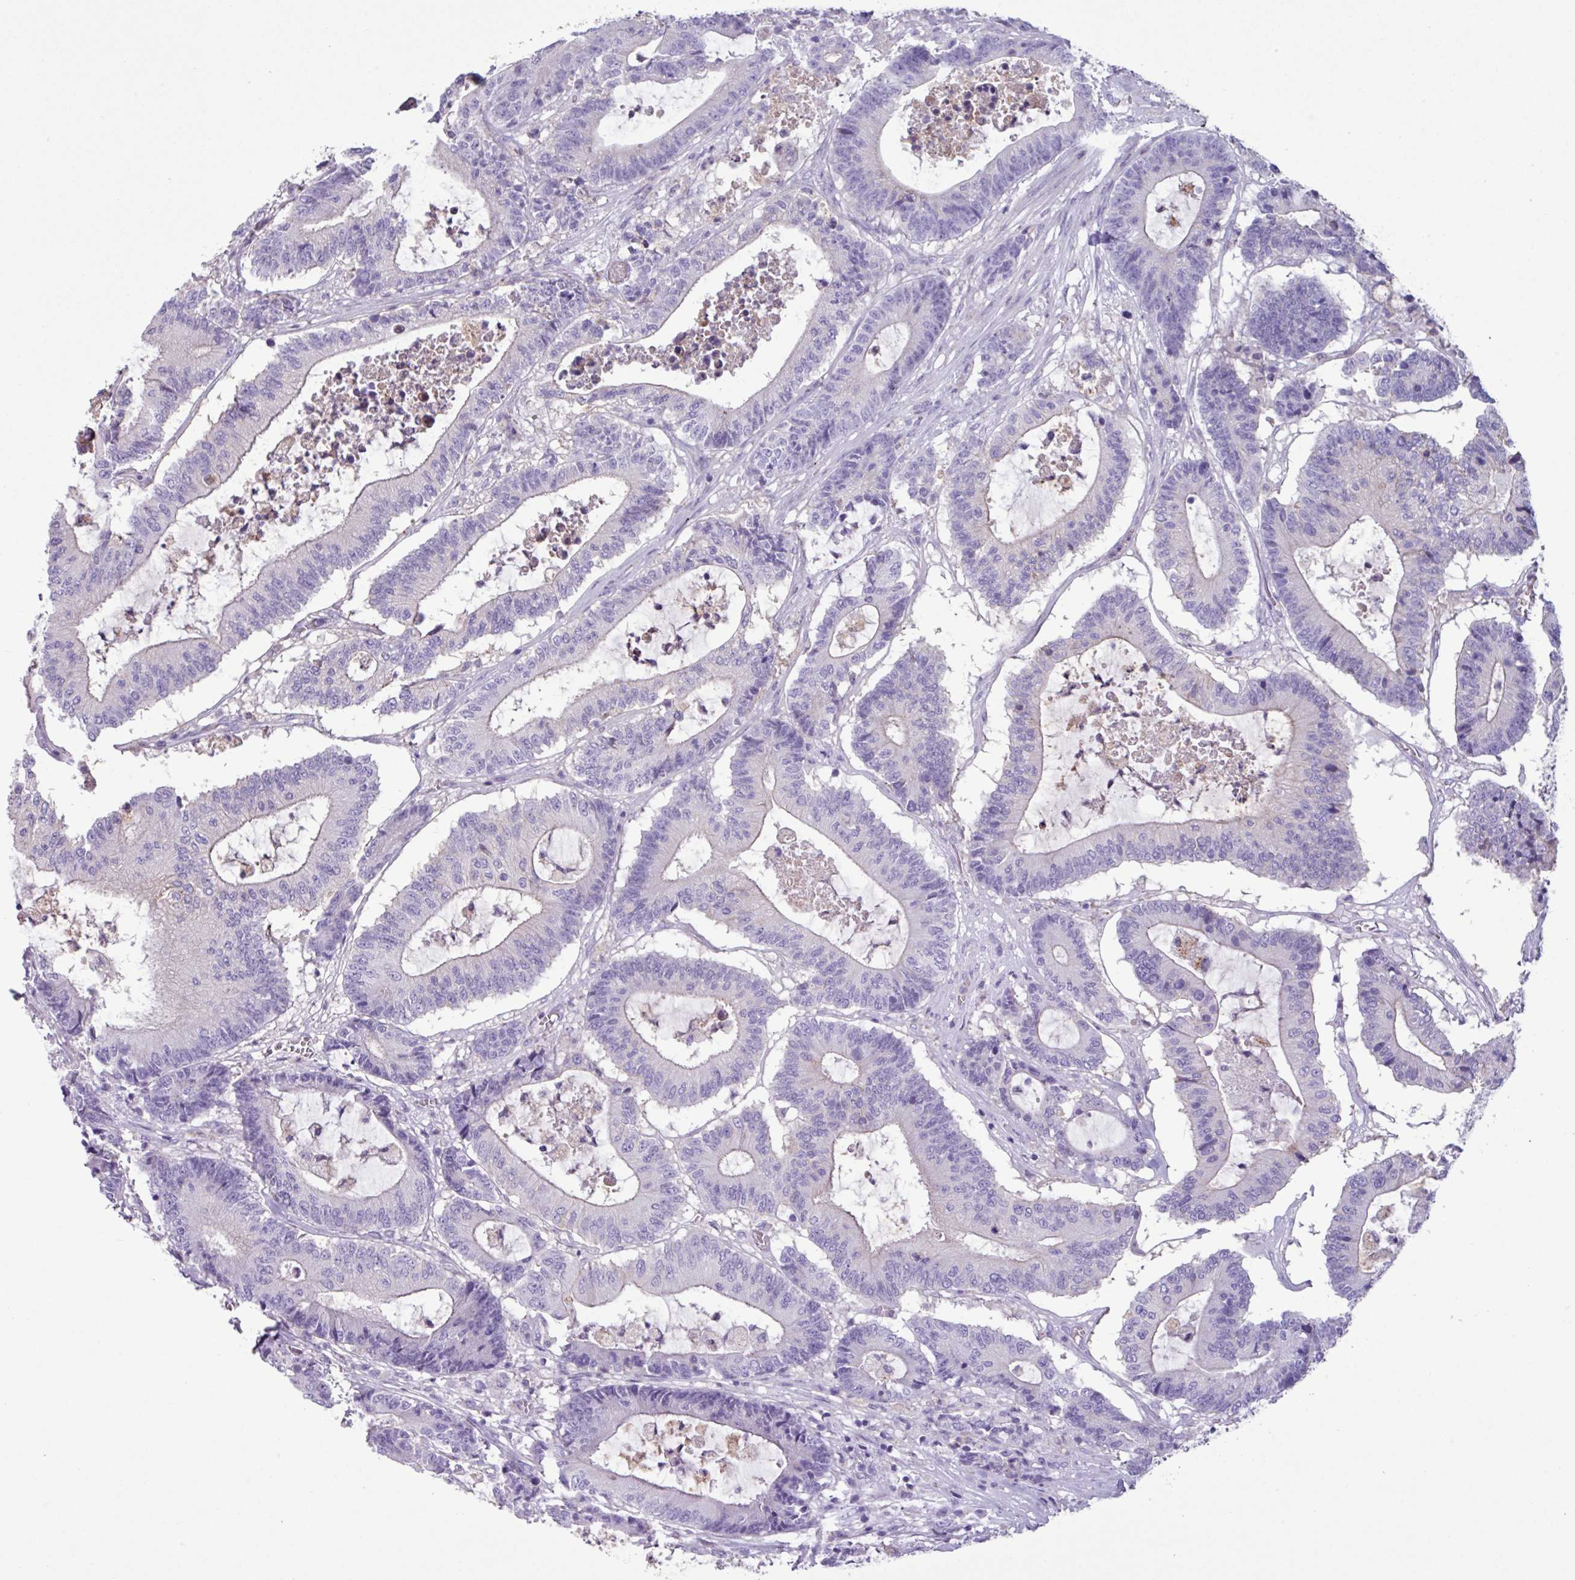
{"staining": {"intensity": "negative", "quantity": "none", "location": "none"}, "tissue": "colorectal cancer", "cell_type": "Tumor cells", "image_type": "cancer", "snomed": [{"axis": "morphology", "description": "Adenocarcinoma, NOS"}, {"axis": "topography", "description": "Colon"}], "caption": "A micrograph of colorectal adenocarcinoma stained for a protein shows no brown staining in tumor cells.", "gene": "CYSTM1", "patient": {"sex": "female", "age": 84}}